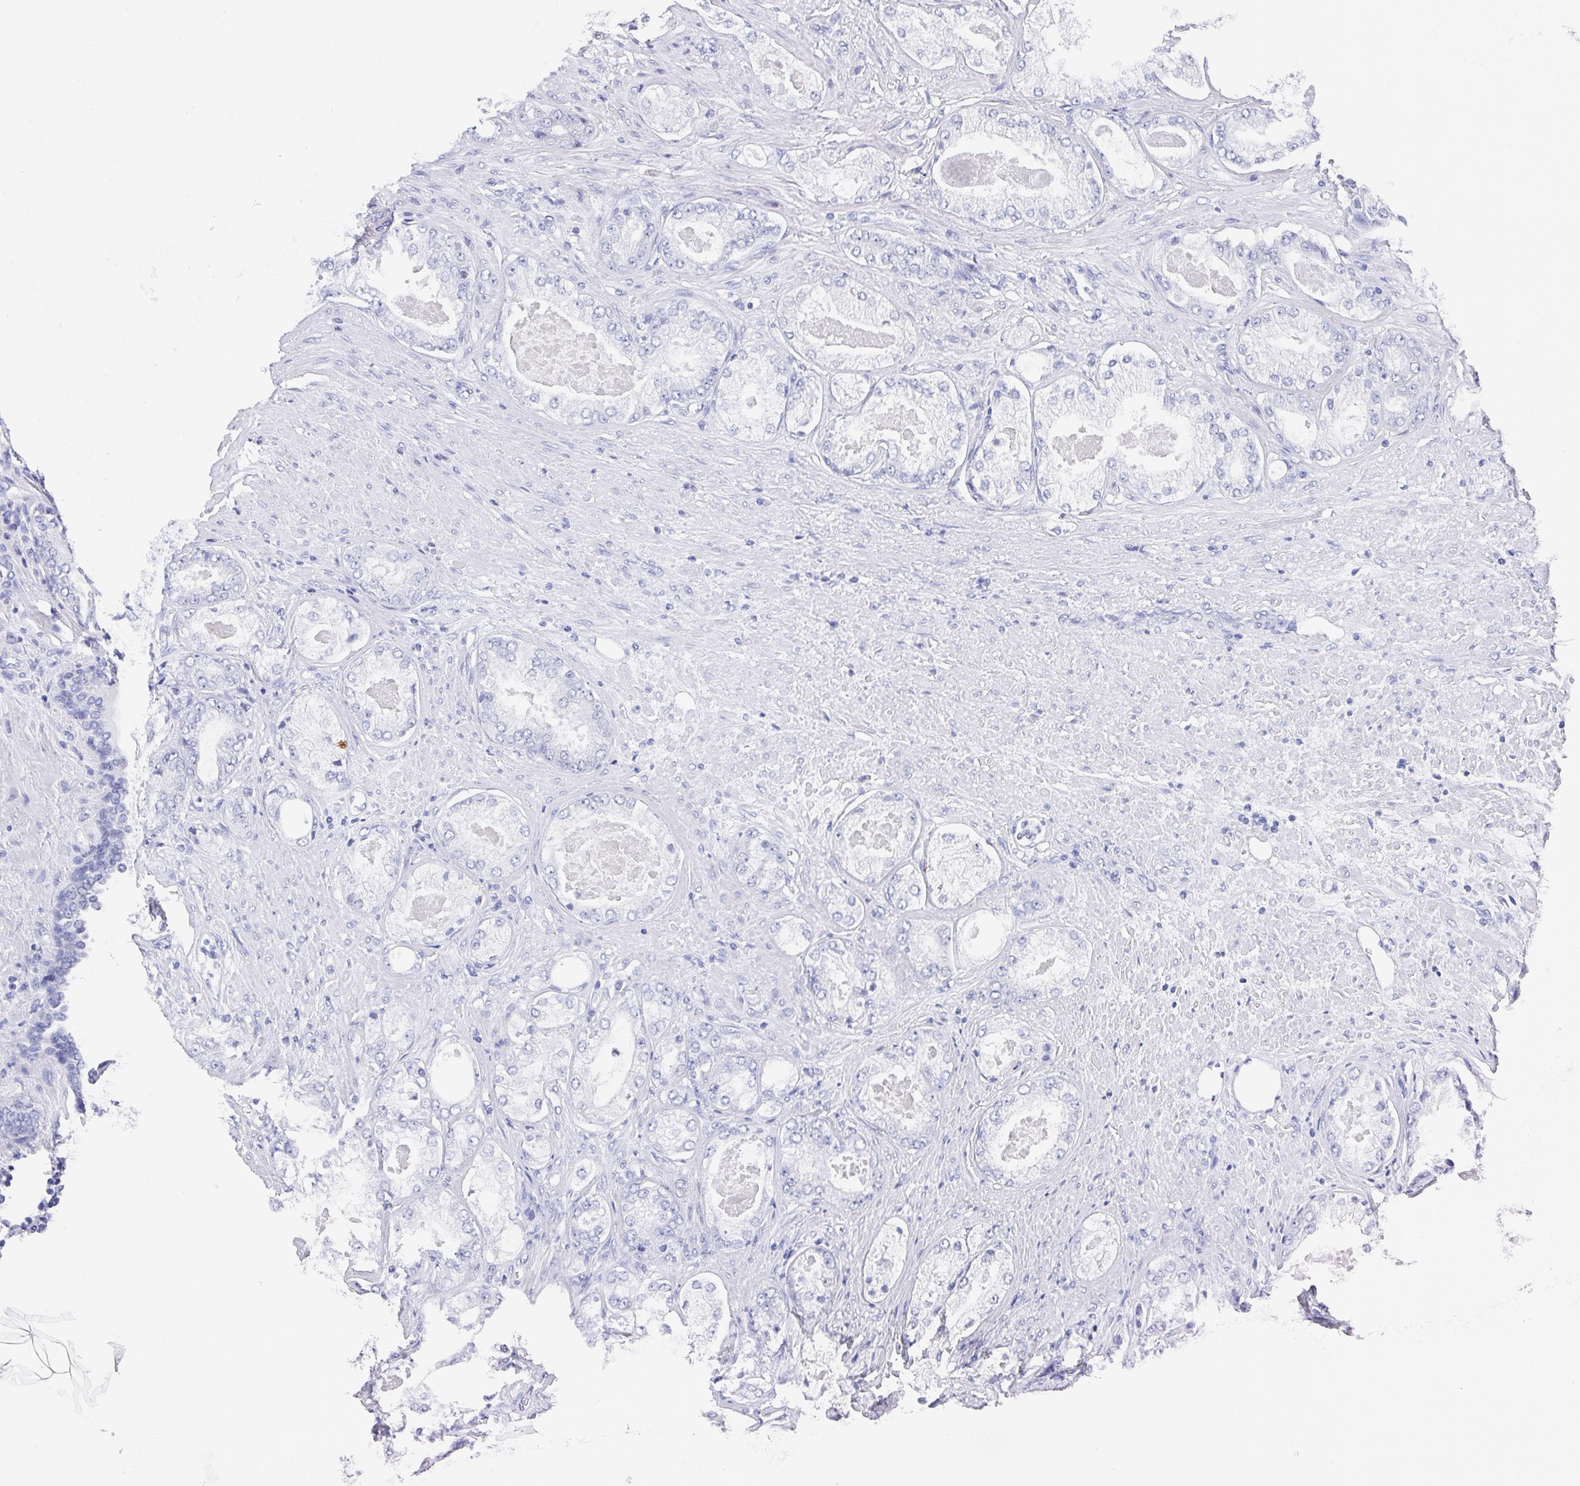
{"staining": {"intensity": "negative", "quantity": "none", "location": "none"}, "tissue": "prostate cancer", "cell_type": "Tumor cells", "image_type": "cancer", "snomed": [{"axis": "morphology", "description": "Adenocarcinoma, Low grade"}, {"axis": "topography", "description": "Prostate"}], "caption": "High magnification brightfield microscopy of prostate cancer stained with DAB (3,3'-diaminobenzidine) (brown) and counterstained with hematoxylin (blue): tumor cells show no significant expression. (DAB (3,3'-diaminobenzidine) immunohistochemistry, high magnification).", "gene": "TNFRSF8", "patient": {"sex": "male", "age": 68}}